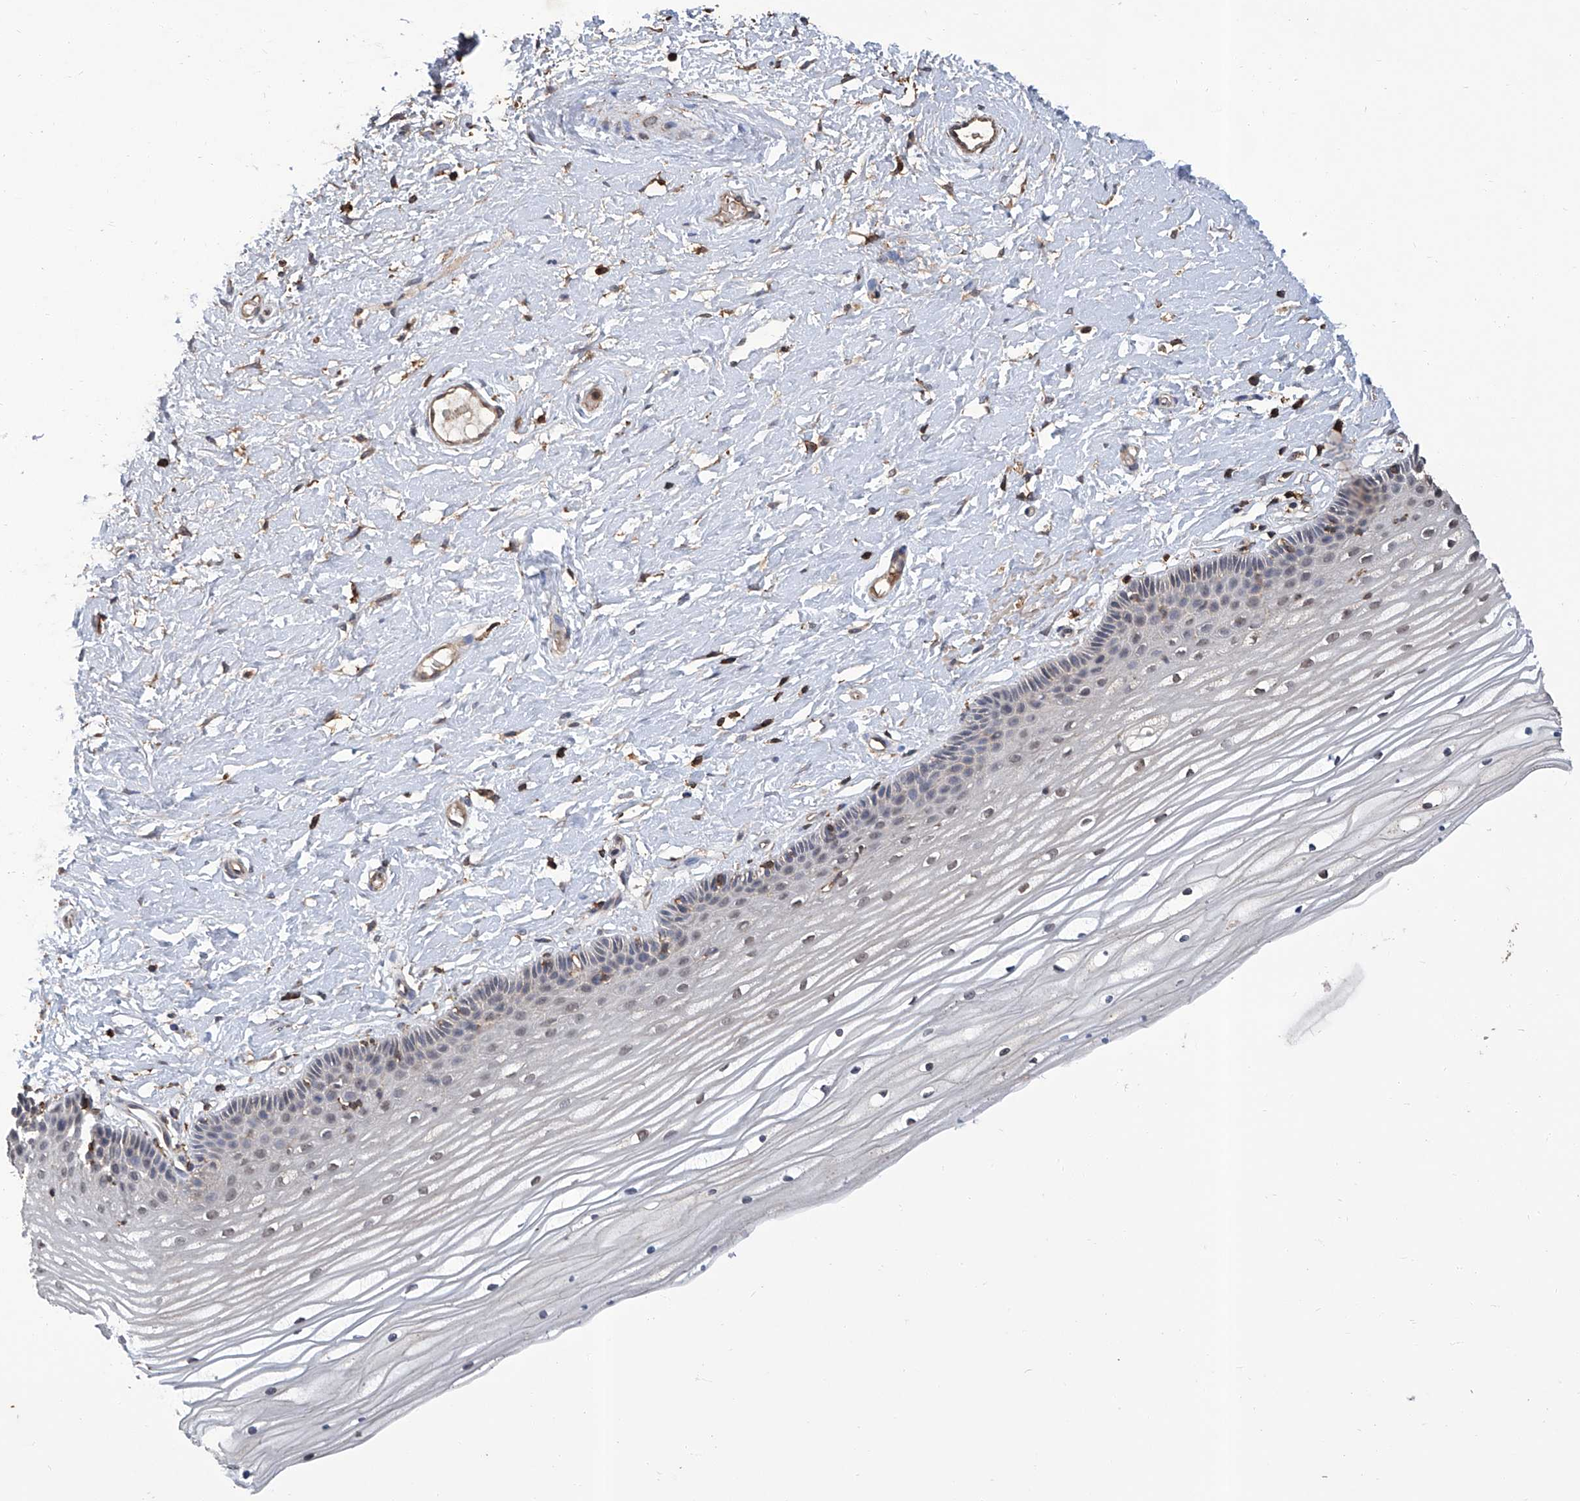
{"staining": {"intensity": "weak", "quantity": "<25%", "location": "nuclear"}, "tissue": "vagina", "cell_type": "Squamous epithelial cells", "image_type": "normal", "snomed": [{"axis": "morphology", "description": "Normal tissue, NOS"}, {"axis": "topography", "description": "Vagina"}, {"axis": "topography", "description": "Cervix"}], "caption": "This micrograph is of benign vagina stained with IHC to label a protein in brown with the nuclei are counter-stained blue. There is no positivity in squamous epithelial cells.", "gene": "GPT", "patient": {"sex": "female", "age": 40}}